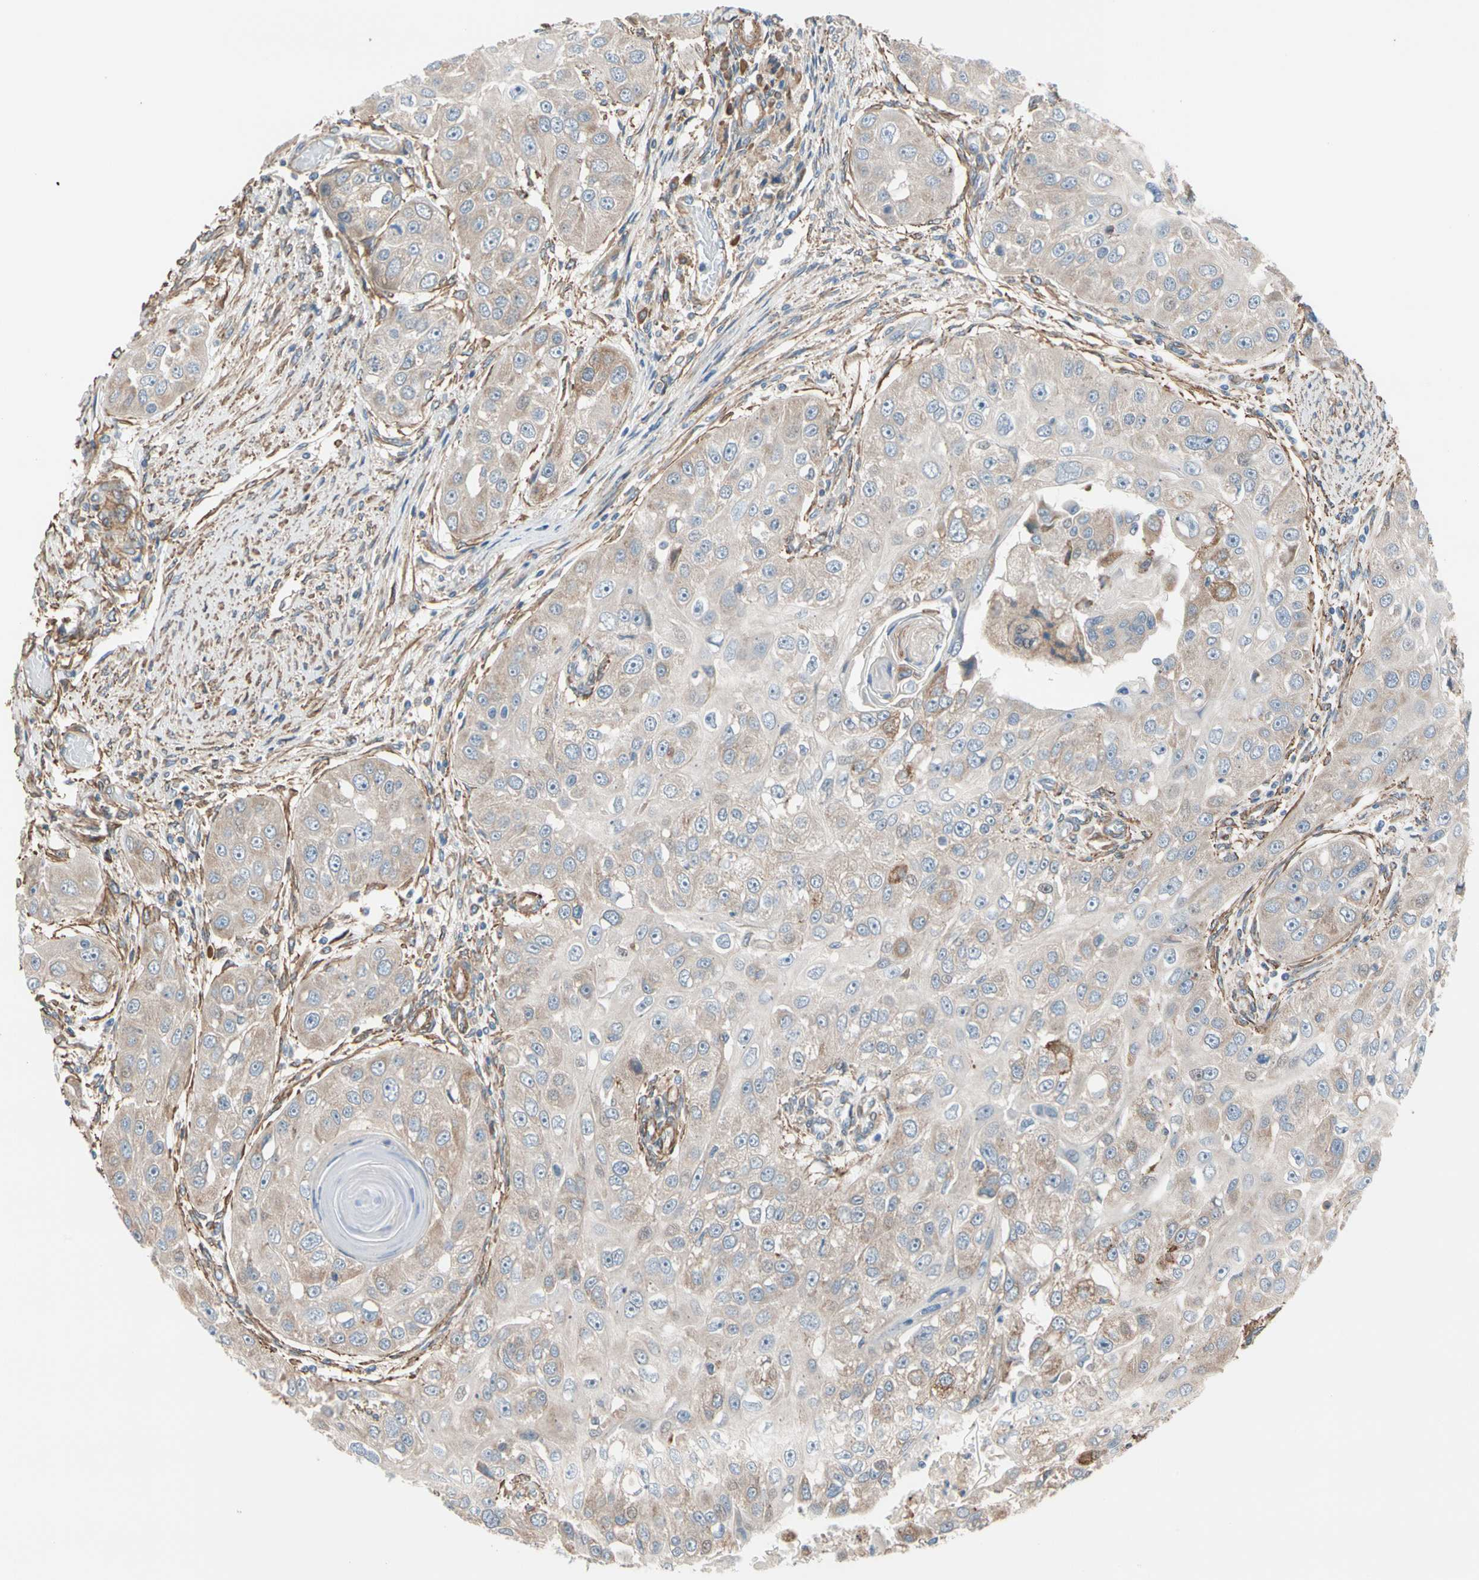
{"staining": {"intensity": "weak", "quantity": "25%-75%", "location": "cytoplasmic/membranous"}, "tissue": "head and neck cancer", "cell_type": "Tumor cells", "image_type": "cancer", "snomed": [{"axis": "morphology", "description": "Normal tissue, NOS"}, {"axis": "morphology", "description": "Squamous cell carcinoma, NOS"}, {"axis": "topography", "description": "Skeletal muscle"}, {"axis": "topography", "description": "Head-Neck"}], "caption": "IHC of head and neck squamous cell carcinoma exhibits low levels of weak cytoplasmic/membranous positivity in approximately 25%-75% of tumor cells. The protein of interest is stained brown, and the nuclei are stained in blue (DAB IHC with brightfield microscopy, high magnification).", "gene": "LIMK2", "patient": {"sex": "male", "age": 51}}